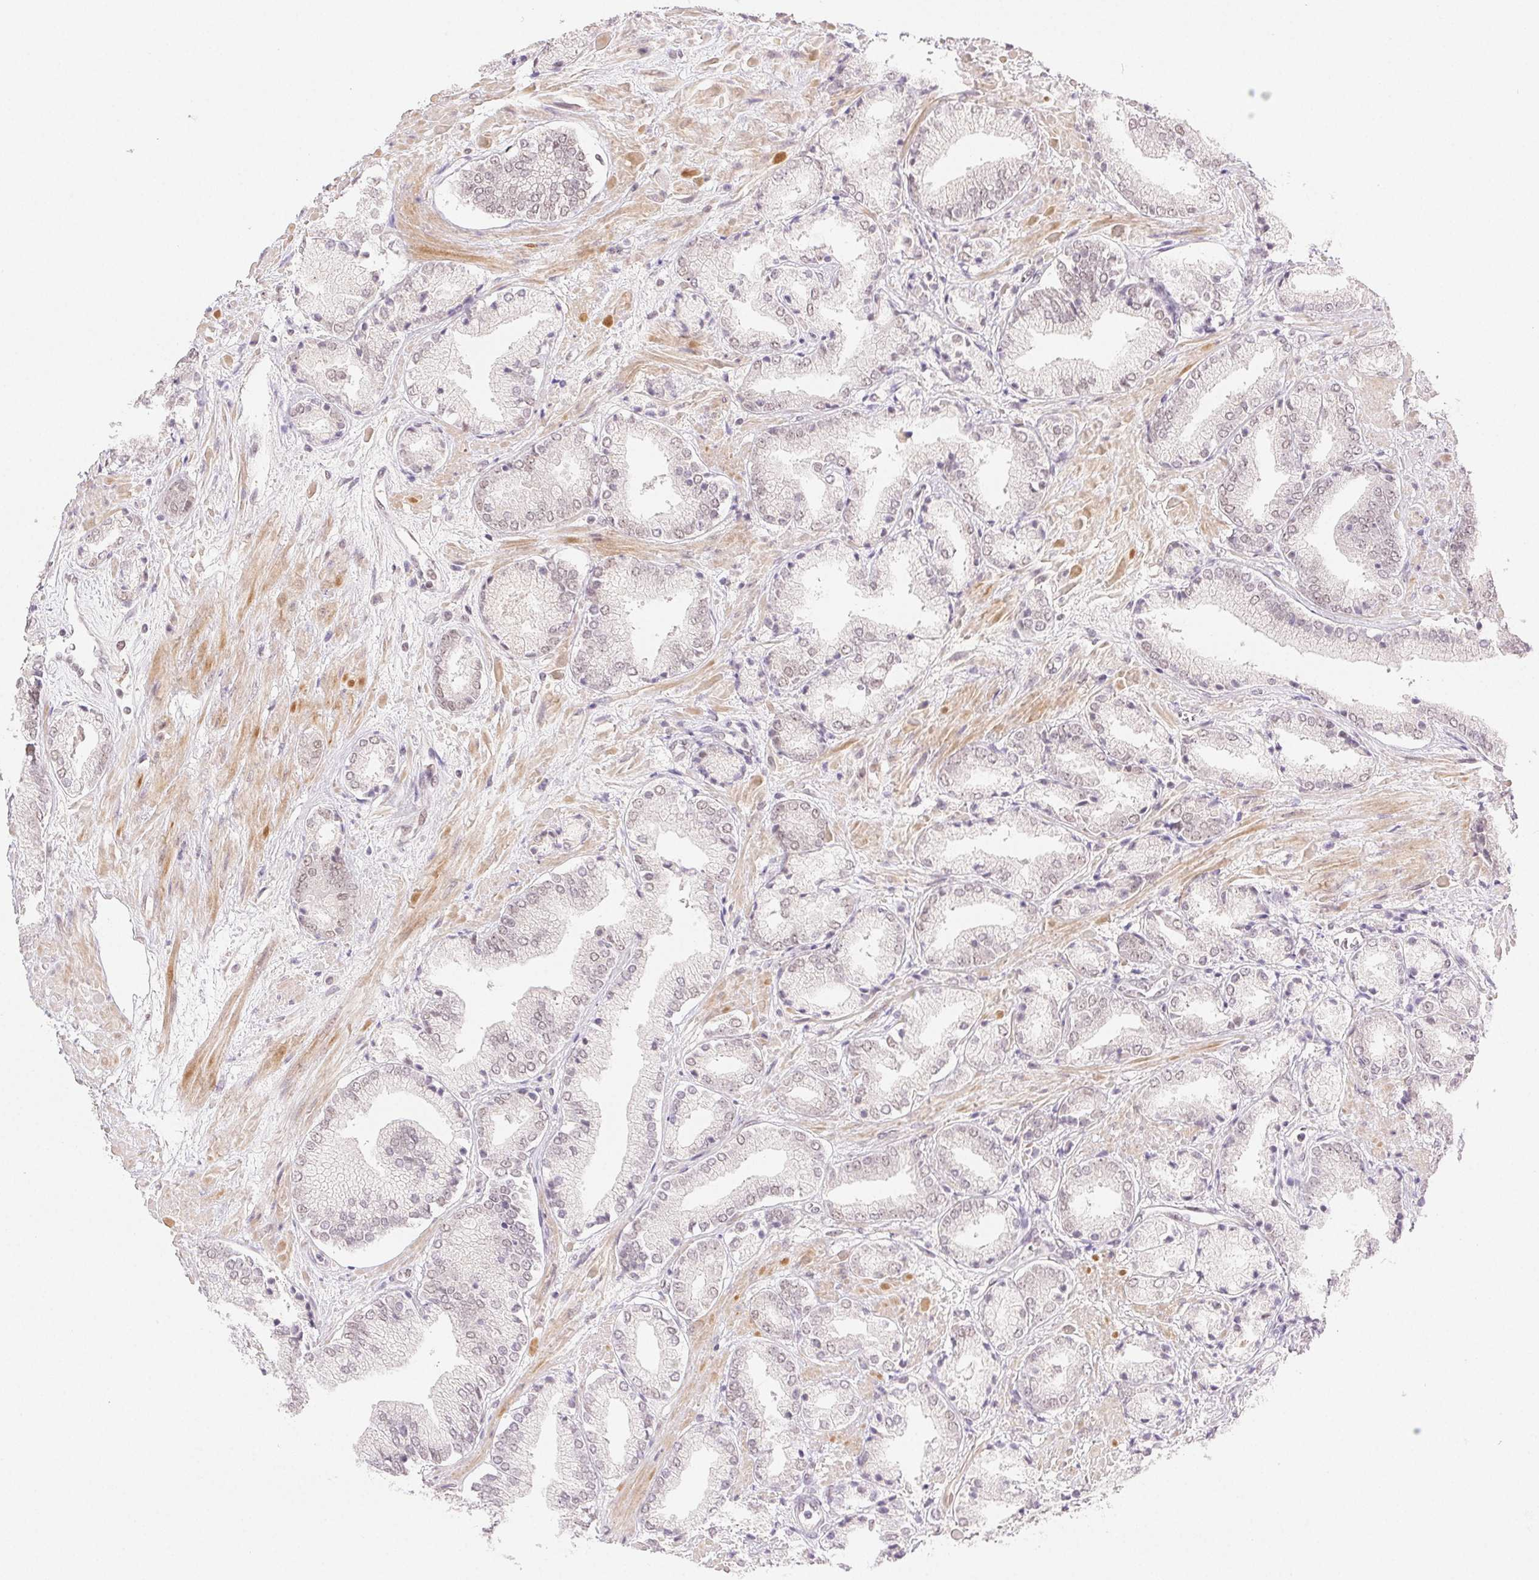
{"staining": {"intensity": "weak", "quantity": "25%-75%", "location": "nuclear"}, "tissue": "prostate cancer", "cell_type": "Tumor cells", "image_type": "cancer", "snomed": [{"axis": "morphology", "description": "Adenocarcinoma, High grade"}, {"axis": "topography", "description": "Prostate"}], "caption": "About 25%-75% of tumor cells in prostate cancer (adenocarcinoma (high-grade)) reveal weak nuclear protein staining as visualized by brown immunohistochemical staining.", "gene": "PRPF18", "patient": {"sex": "male", "age": 56}}